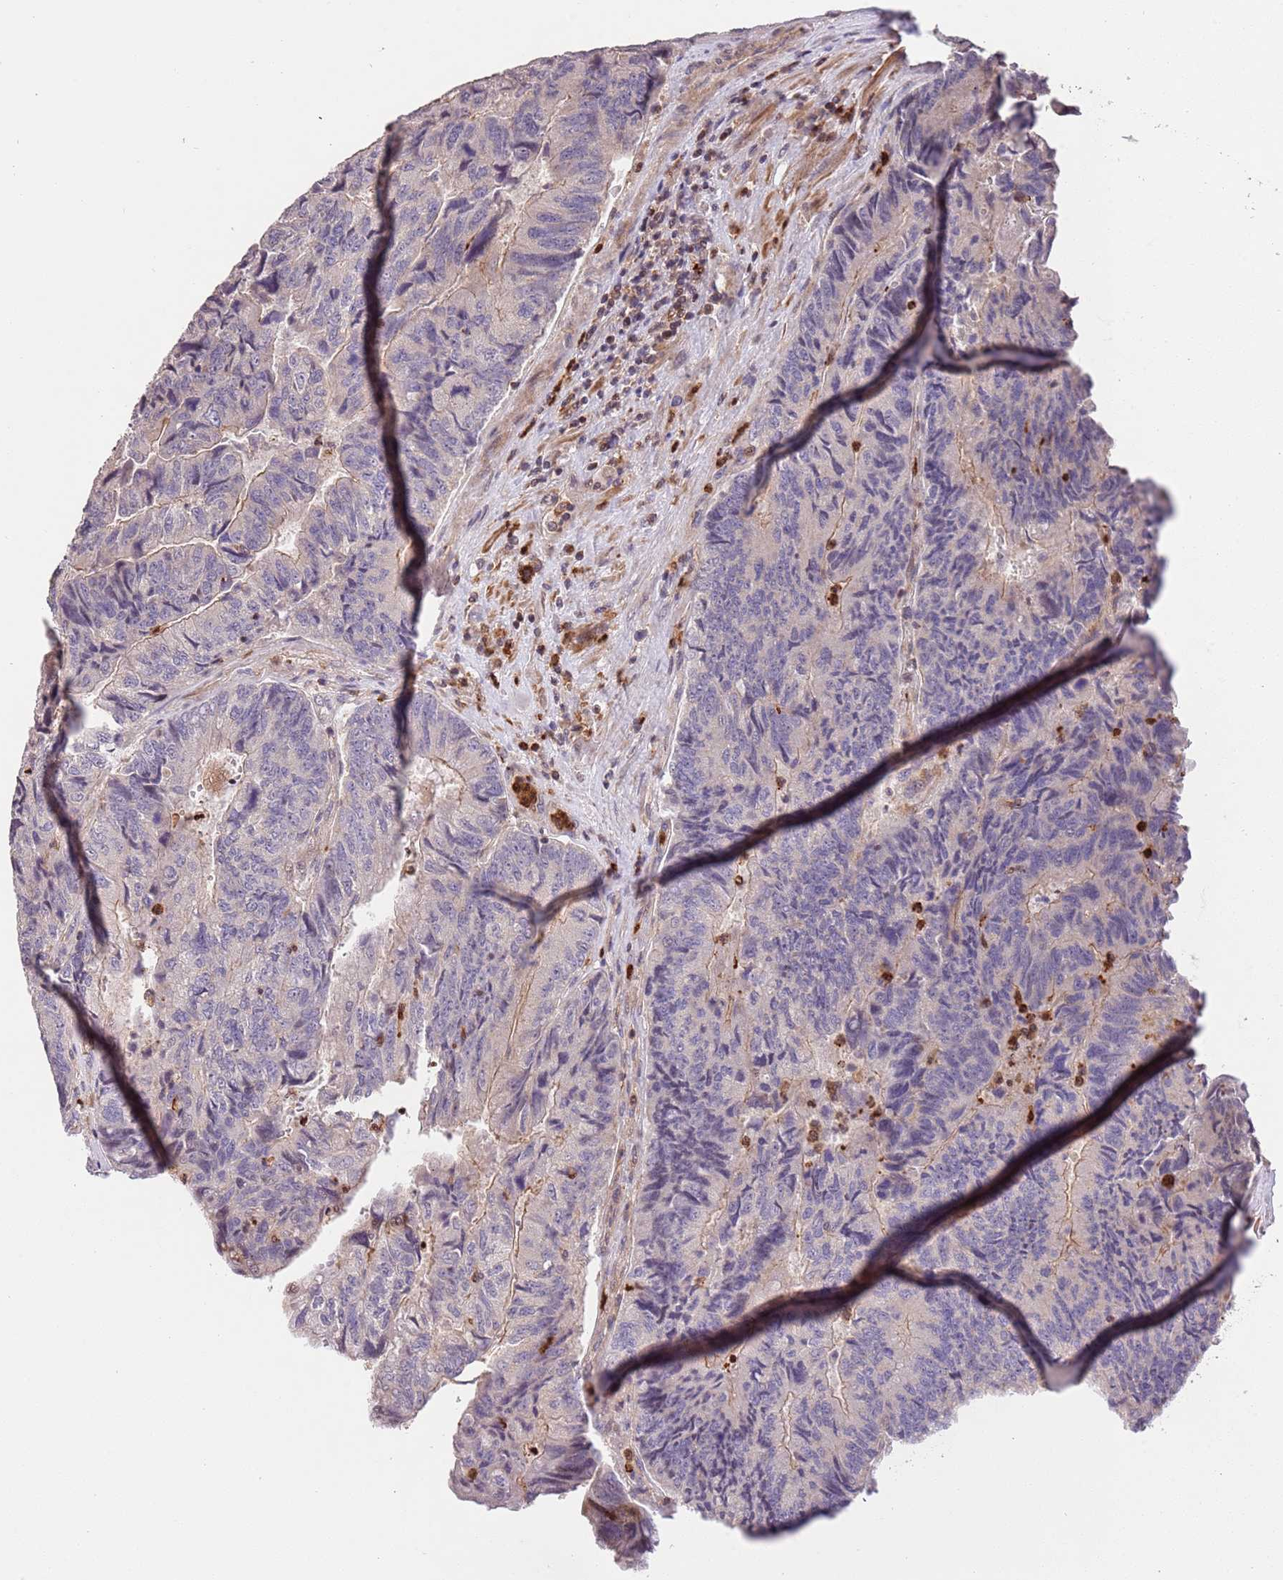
{"staining": {"intensity": "weak", "quantity": "<25%", "location": "cytoplasmic/membranous"}, "tissue": "colorectal cancer", "cell_type": "Tumor cells", "image_type": "cancer", "snomed": [{"axis": "morphology", "description": "Adenocarcinoma, NOS"}, {"axis": "topography", "description": "Colon"}], "caption": "There is no significant positivity in tumor cells of colorectal cancer (adenocarcinoma).", "gene": "SLC16A4", "patient": {"sex": "female", "age": 67}}